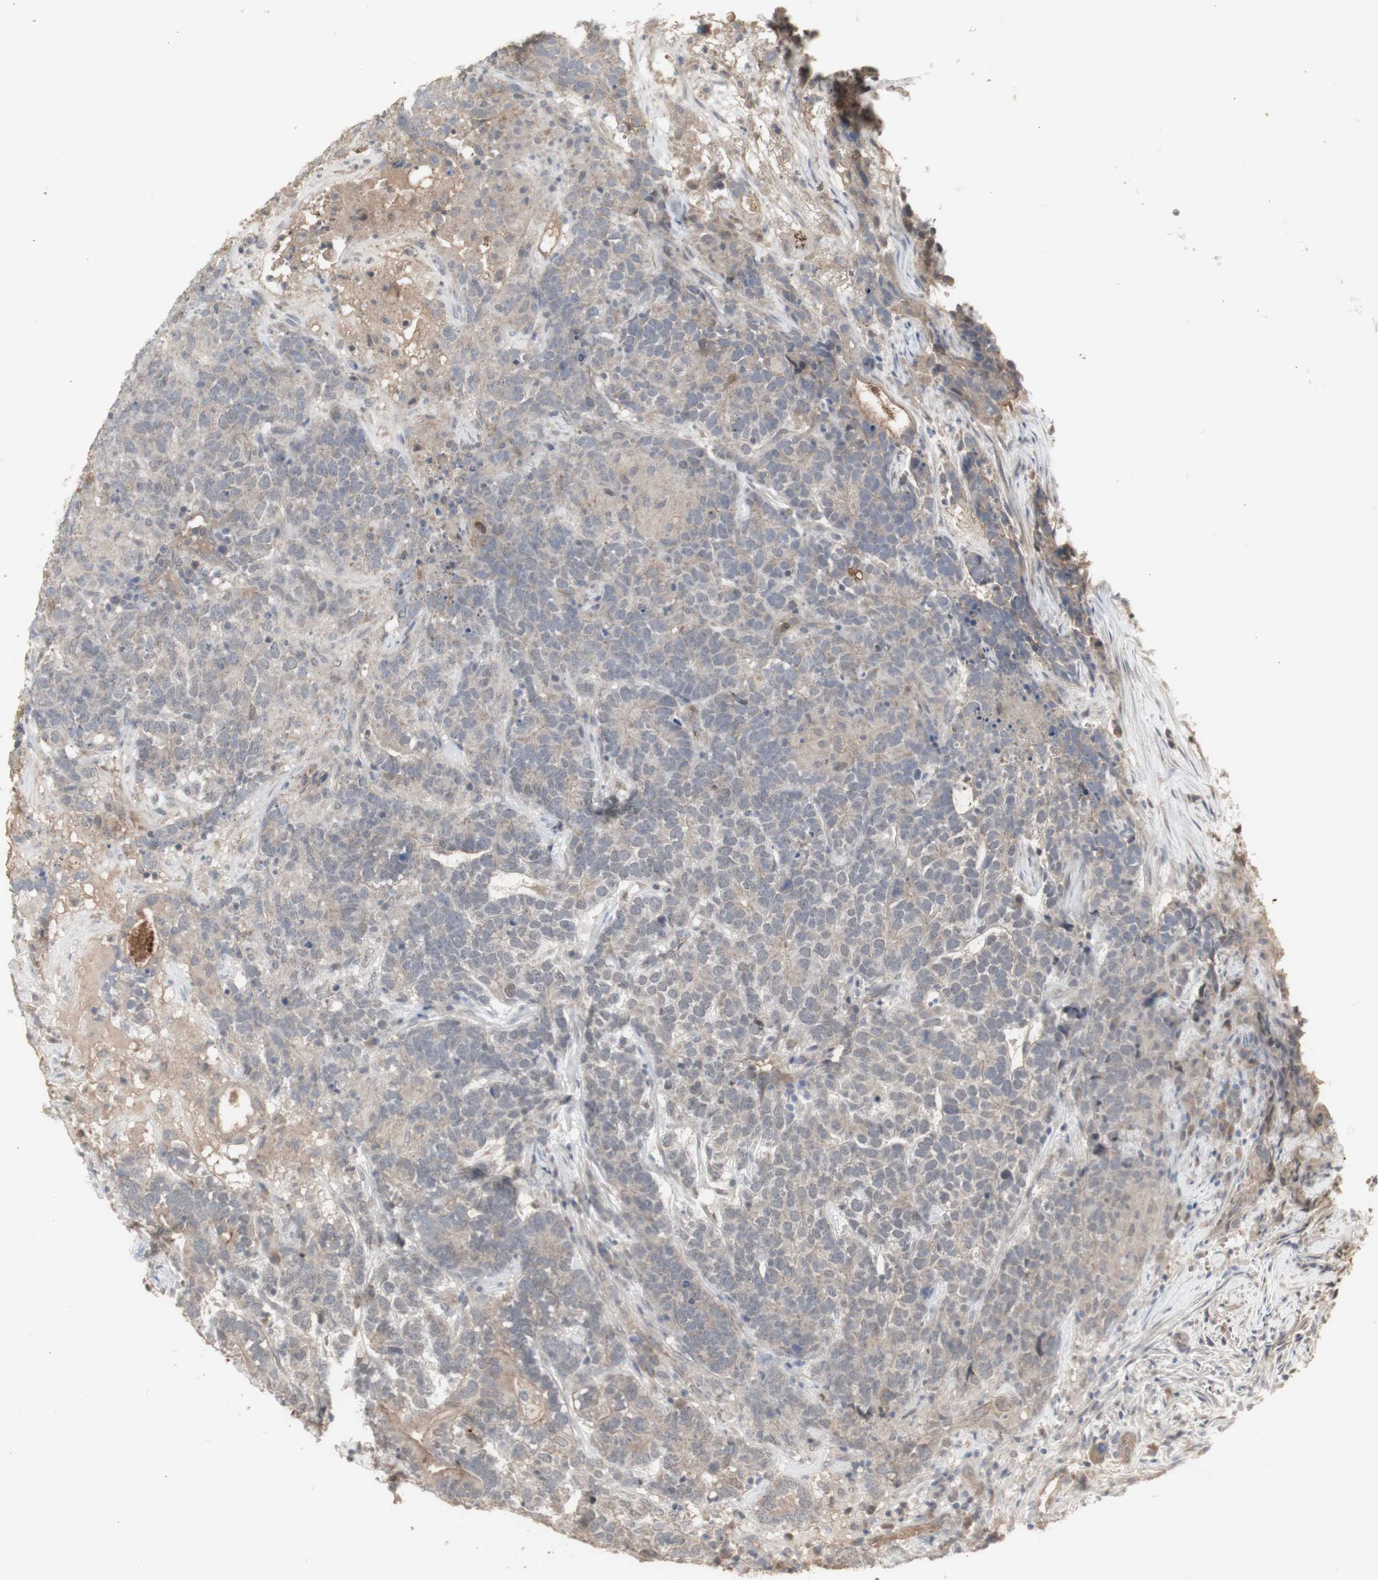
{"staining": {"intensity": "weak", "quantity": ">75%", "location": "cytoplasmic/membranous"}, "tissue": "testis cancer", "cell_type": "Tumor cells", "image_type": "cancer", "snomed": [{"axis": "morphology", "description": "Carcinoma, Embryonal, NOS"}, {"axis": "topography", "description": "Testis"}], "caption": "Protein expression analysis of human testis cancer (embryonal carcinoma) reveals weak cytoplasmic/membranous staining in about >75% of tumor cells.", "gene": "ALOX12", "patient": {"sex": "male", "age": 26}}